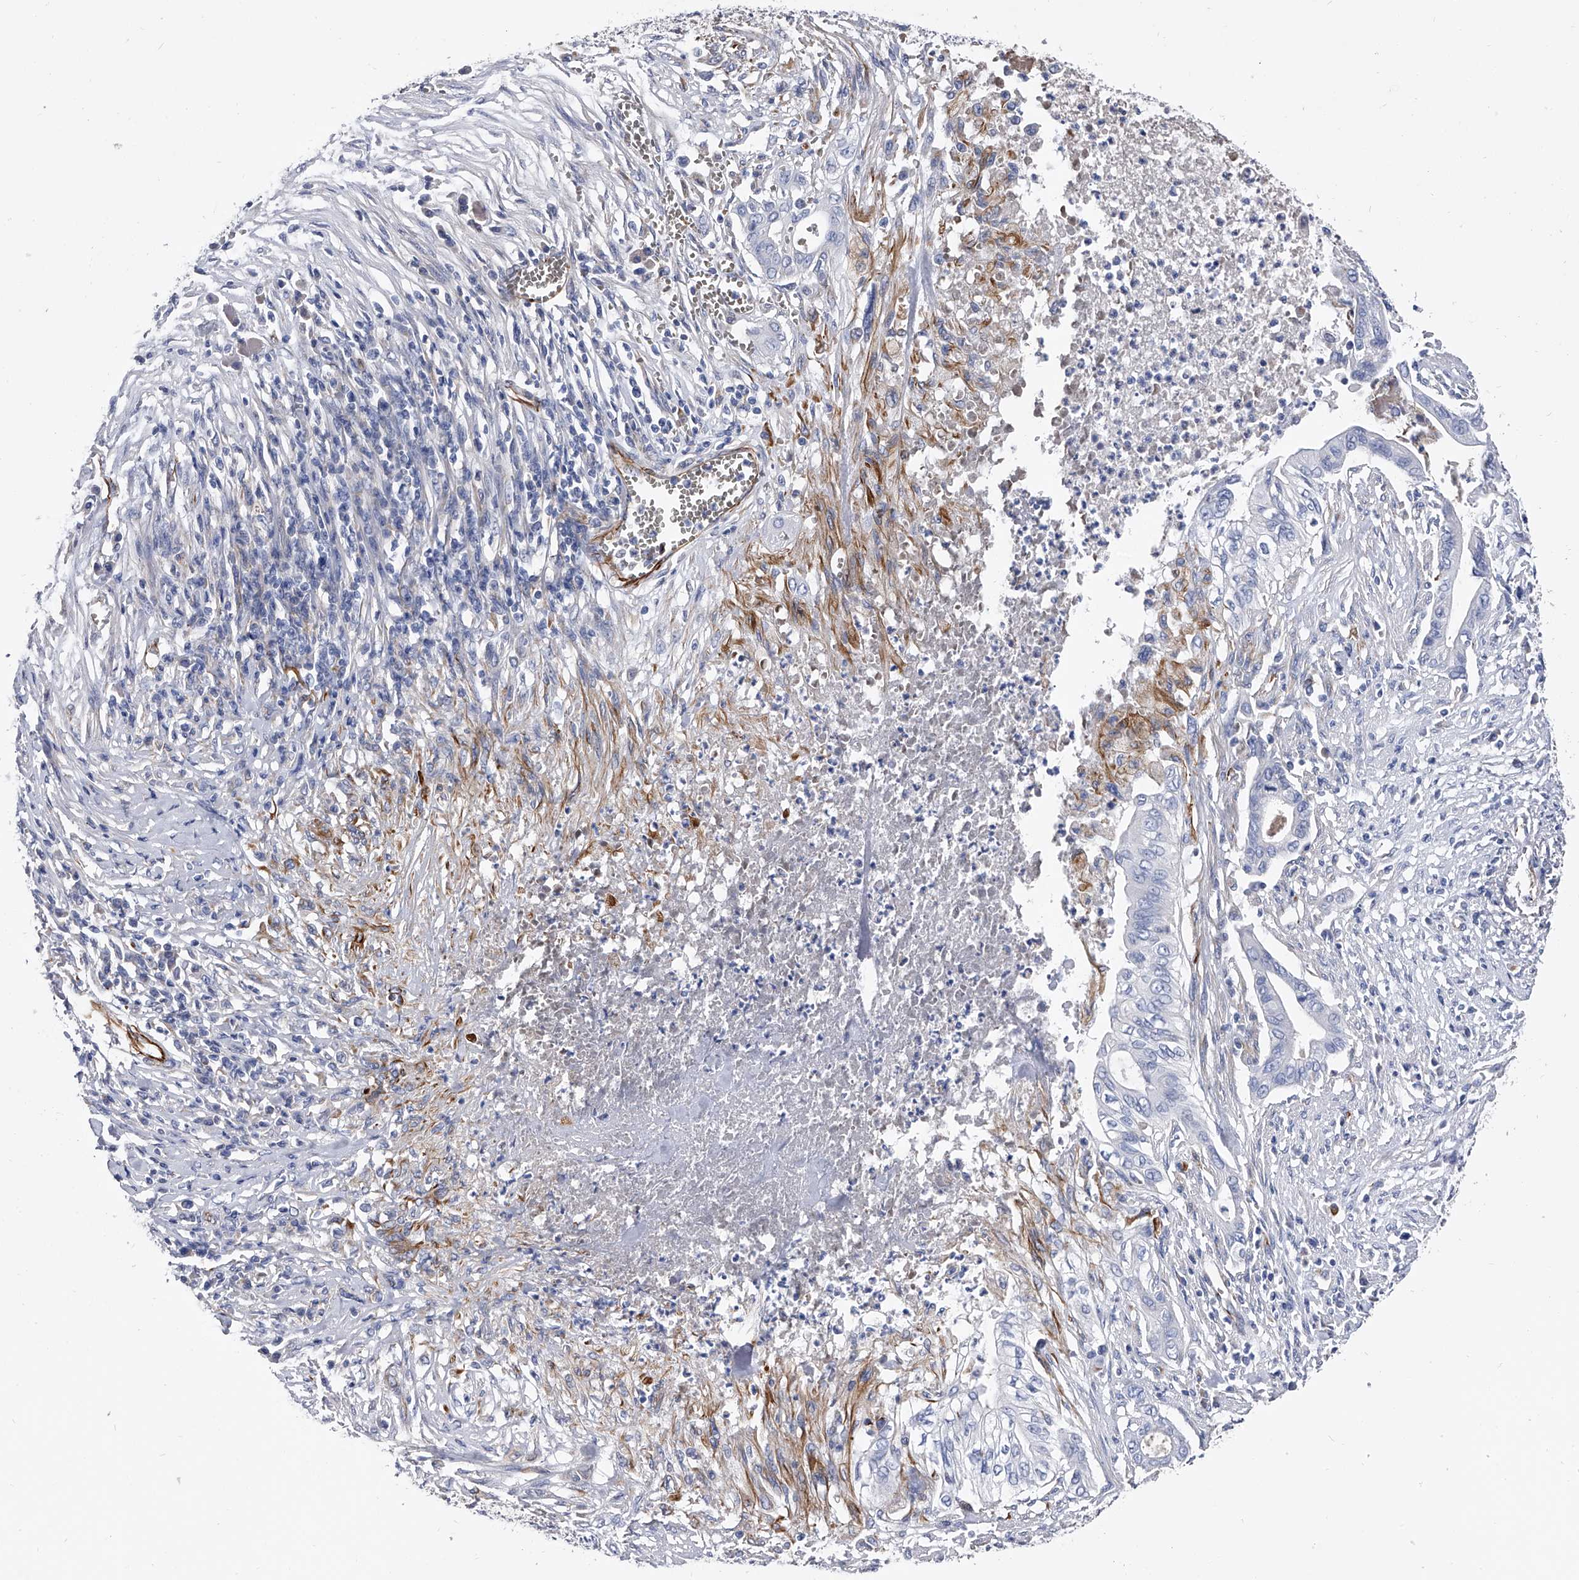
{"staining": {"intensity": "negative", "quantity": "none", "location": "none"}, "tissue": "pancreatic cancer", "cell_type": "Tumor cells", "image_type": "cancer", "snomed": [{"axis": "morphology", "description": "Adenocarcinoma, NOS"}, {"axis": "topography", "description": "Pancreas"}], "caption": "The histopathology image displays no significant staining in tumor cells of adenocarcinoma (pancreatic). (DAB immunohistochemistry (IHC) with hematoxylin counter stain).", "gene": "EFCAB7", "patient": {"sex": "male", "age": 58}}